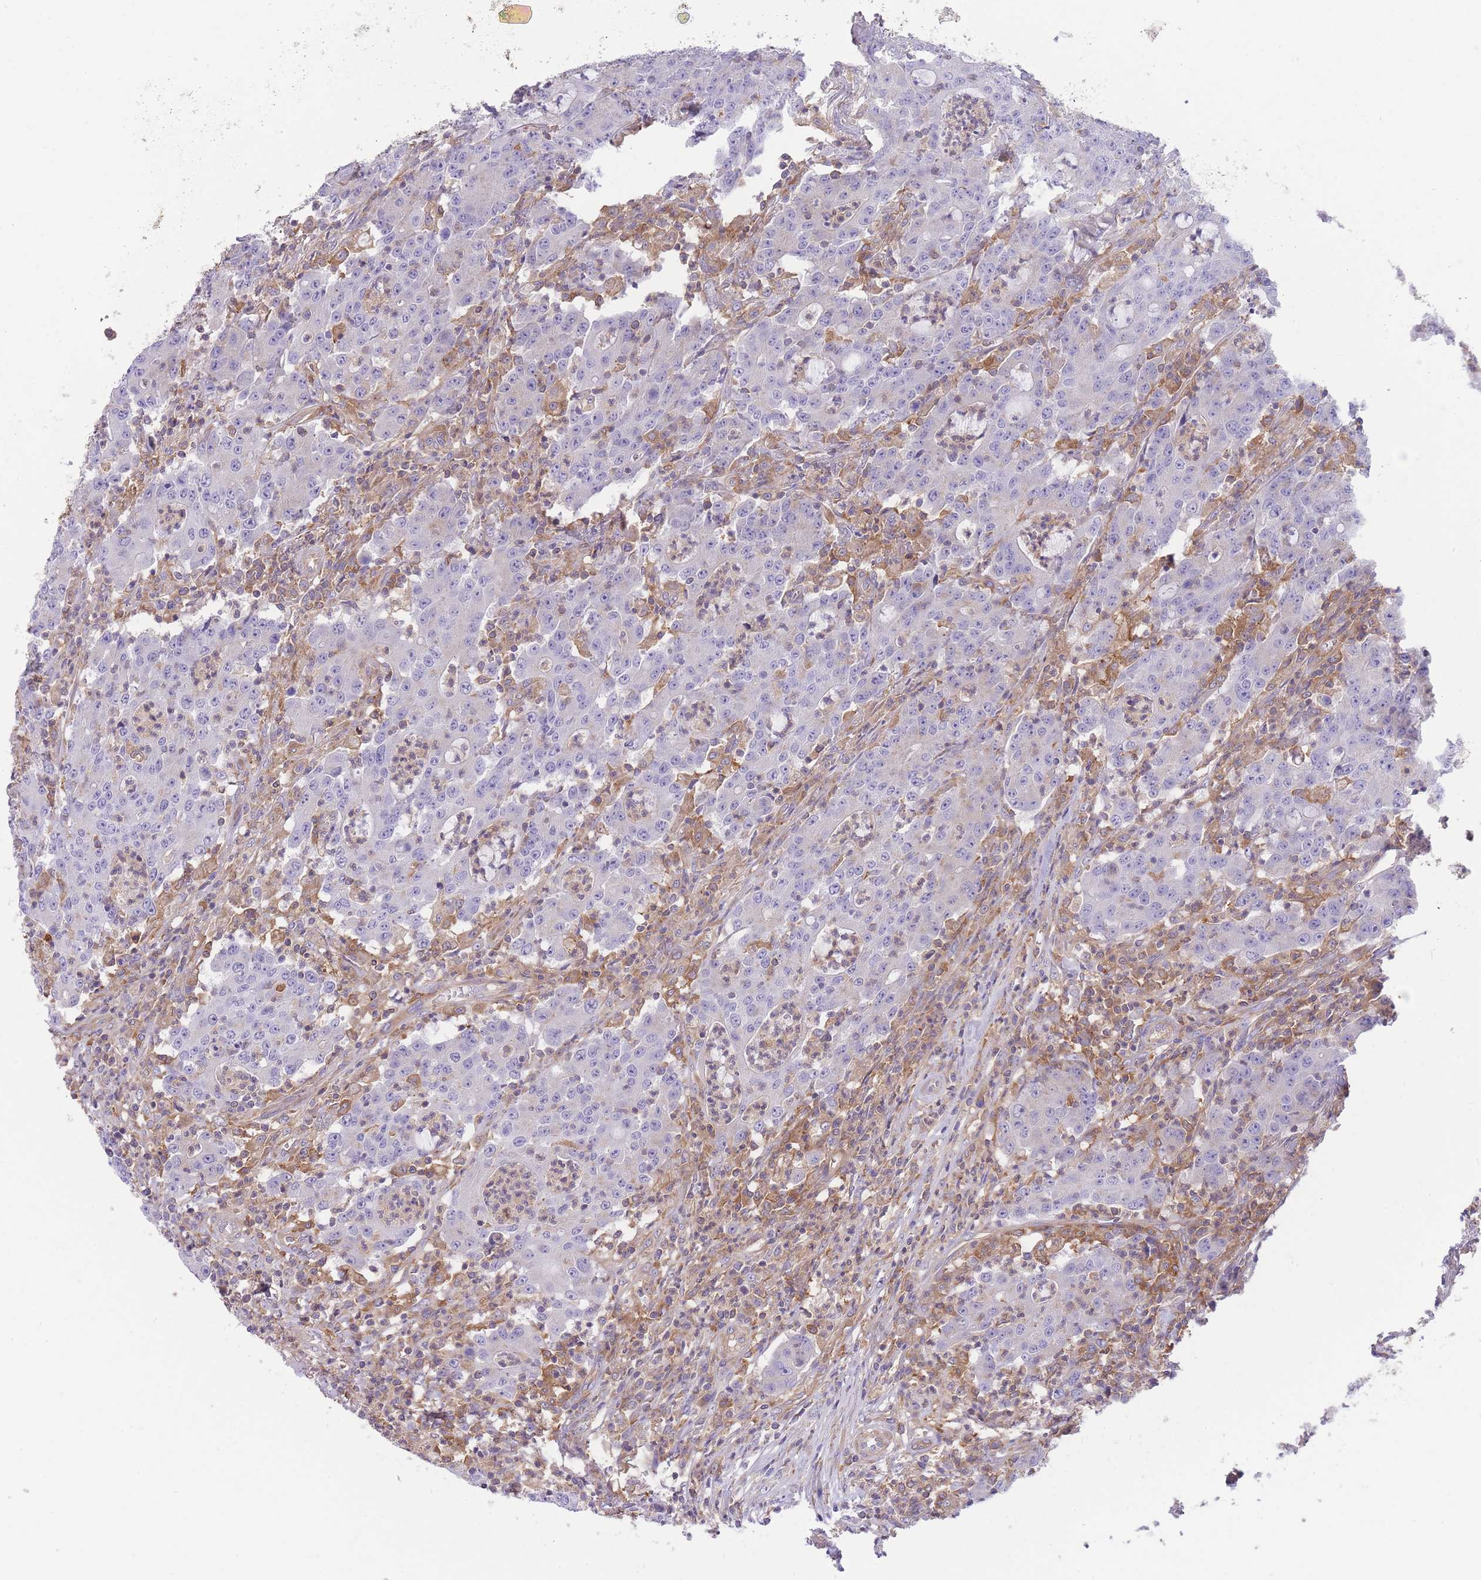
{"staining": {"intensity": "negative", "quantity": "none", "location": "none"}, "tissue": "colorectal cancer", "cell_type": "Tumor cells", "image_type": "cancer", "snomed": [{"axis": "morphology", "description": "Adenocarcinoma, NOS"}, {"axis": "topography", "description": "Colon"}], "caption": "Human colorectal adenocarcinoma stained for a protein using immunohistochemistry exhibits no expression in tumor cells.", "gene": "PRKAR1A", "patient": {"sex": "male", "age": 83}}